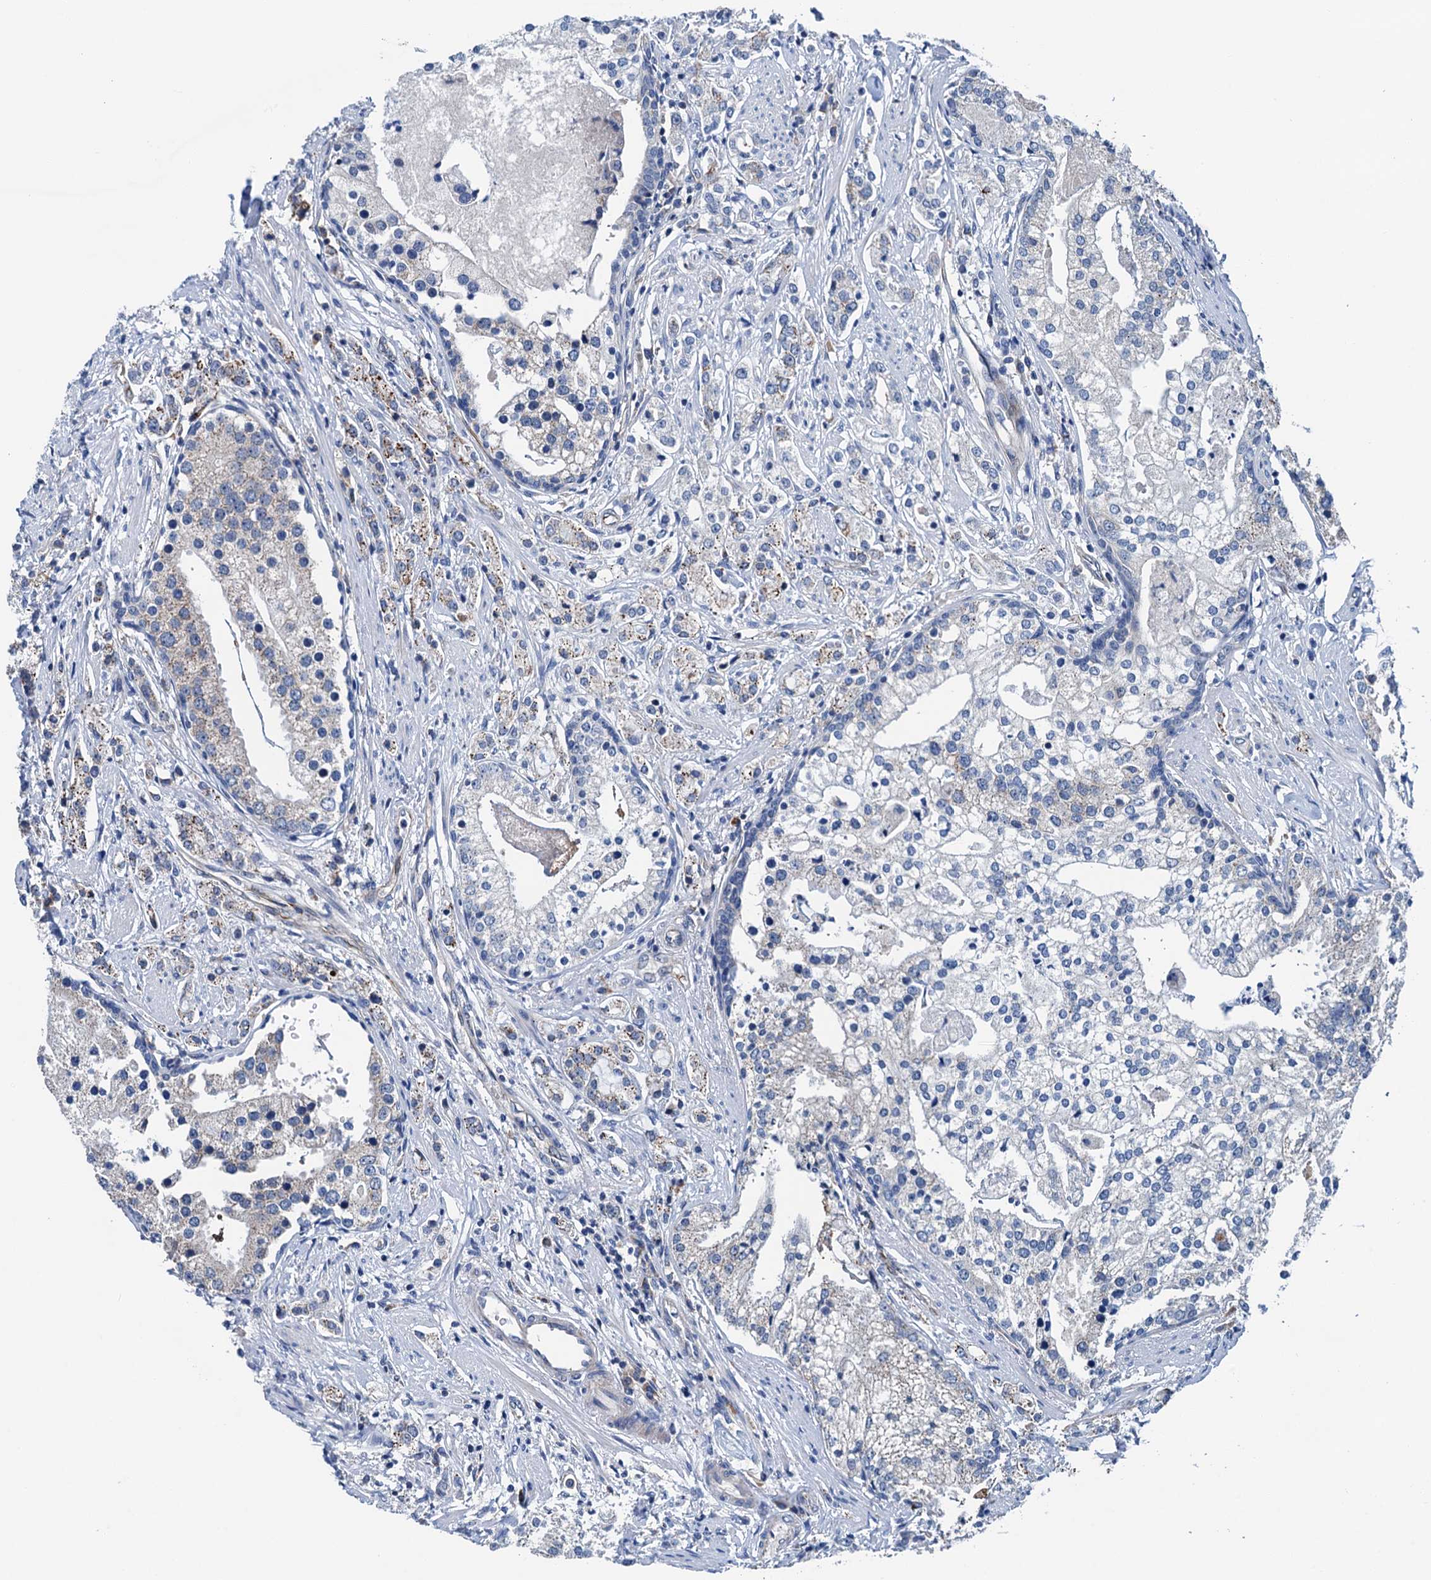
{"staining": {"intensity": "weak", "quantity": "<25%", "location": "cytoplasmic/membranous"}, "tissue": "prostate cancer", "cell_type": "Tumor cells", "image_type": "cancer", "snomed": [{"axis": "morphology", "description": "Adenocarcinoma, High grade"}, {"axis": "topography", "description": "Prostate"}], "caption": "IHC photomicrograph of neoplastic tissue: human prostate high-grade adenocarcinoma stained with DAB displays no significant protein positivity in tumor cells.", "gene": "ELAC1", "patient": {"sex": "male", "age": 69}}